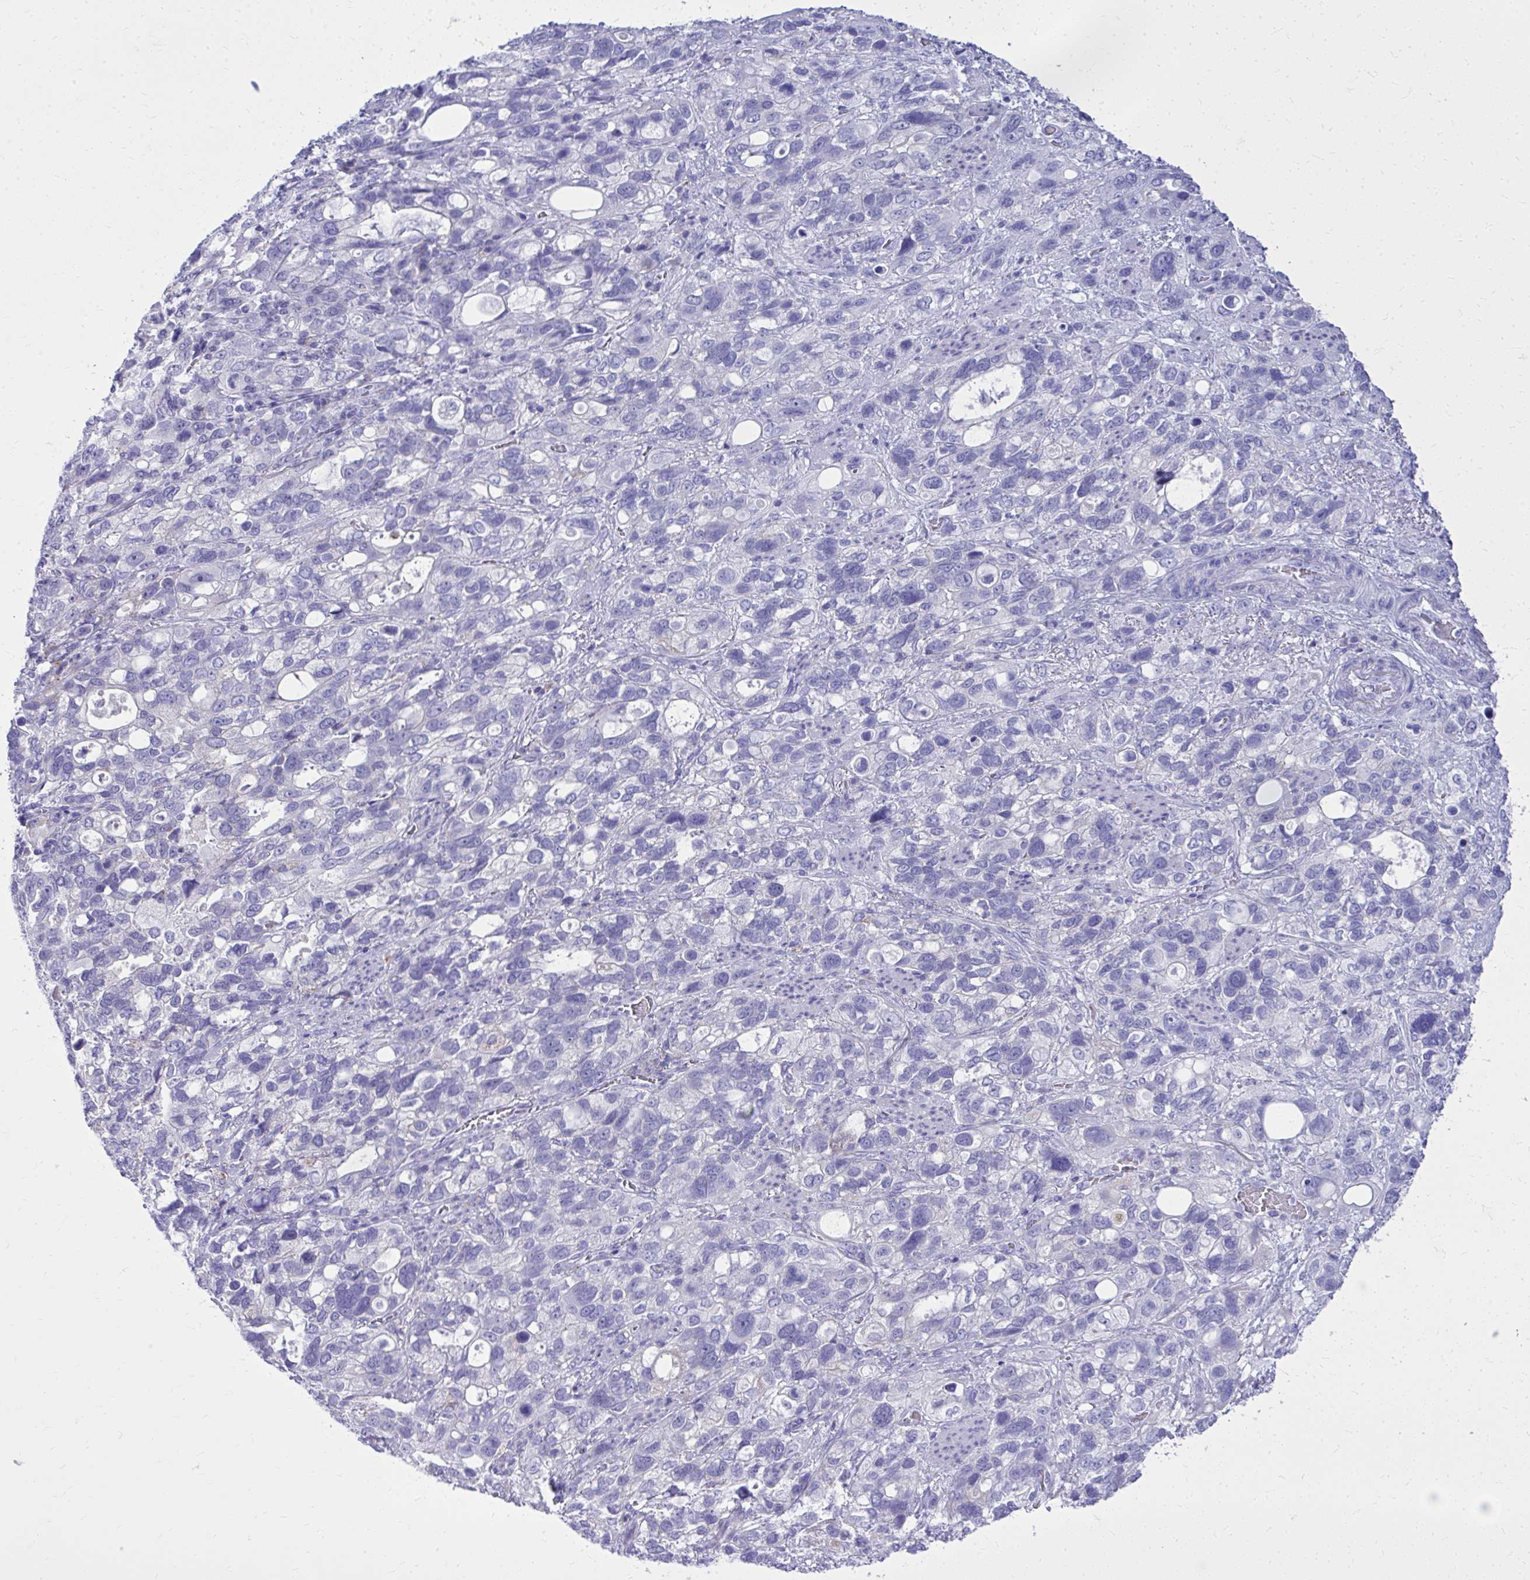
{"staining": {"intensity": "negative", "quantity": "none", "location": "none"}, "tissue": "stomach cancer", "cell_type": "Tumor cells", "image_type": "cancer", "snomed": [{"axis": "morphology", "description": "Adenocarcinoma, NOS"}, {"axis": "topography", "description": "Stomach, upper"}], "caption": "High power microscopy photomicrograph of an immunohistochemistry (IHC) micrograph of stomach cancer (adenocarcinoma), revealing no significant positivity in tumor cells.", "gene": "BCL6B", "patient": {"sex": "female", "age": 81}}